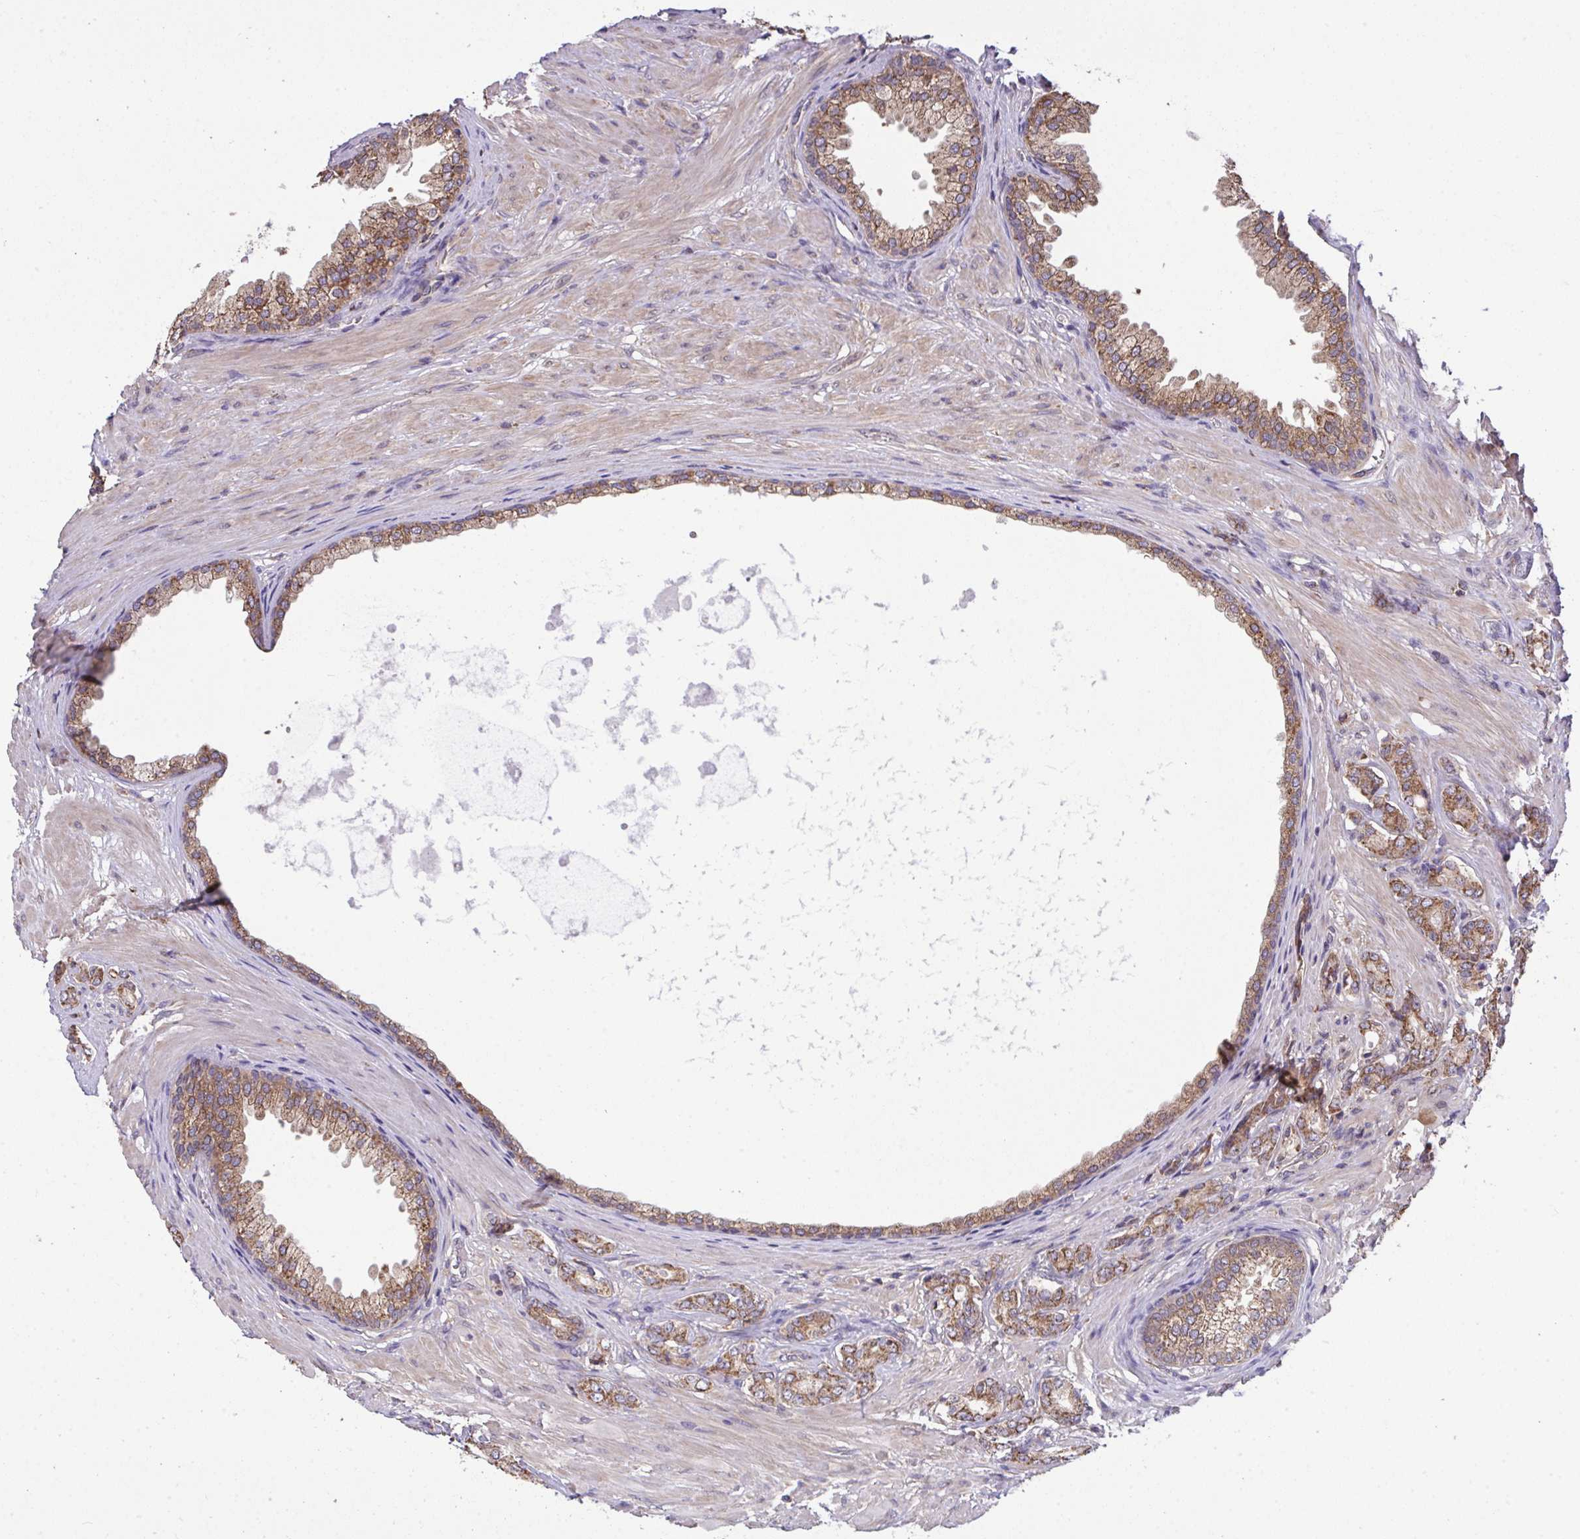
{"staining": {"intensity": "moderate", "quantity": ">75%", "location": "cytoplasmic/membranous"}, "tissue": "prostate cancer", "cell_type": "Tumor cells", "image_type": "cancer", "snomed": [{"axis": "morphology", "description": "Adenocarcinoma, High grade"}, {"axis": "topography", "description": "Prostate"}], "caption": "IHC micrograph of neoplastic tissue: prostate adenocarcinoma (high-grade) stained using immunohistochemistry demonstrates medium levels of moderate protein expression localized specifically in the cytoplasmic/membranous of tumor cells, appearing as a cytoplasmic/membranous brown color.", "gene": "PPM1H", "patient": {"sex": "male", "age": 56}}